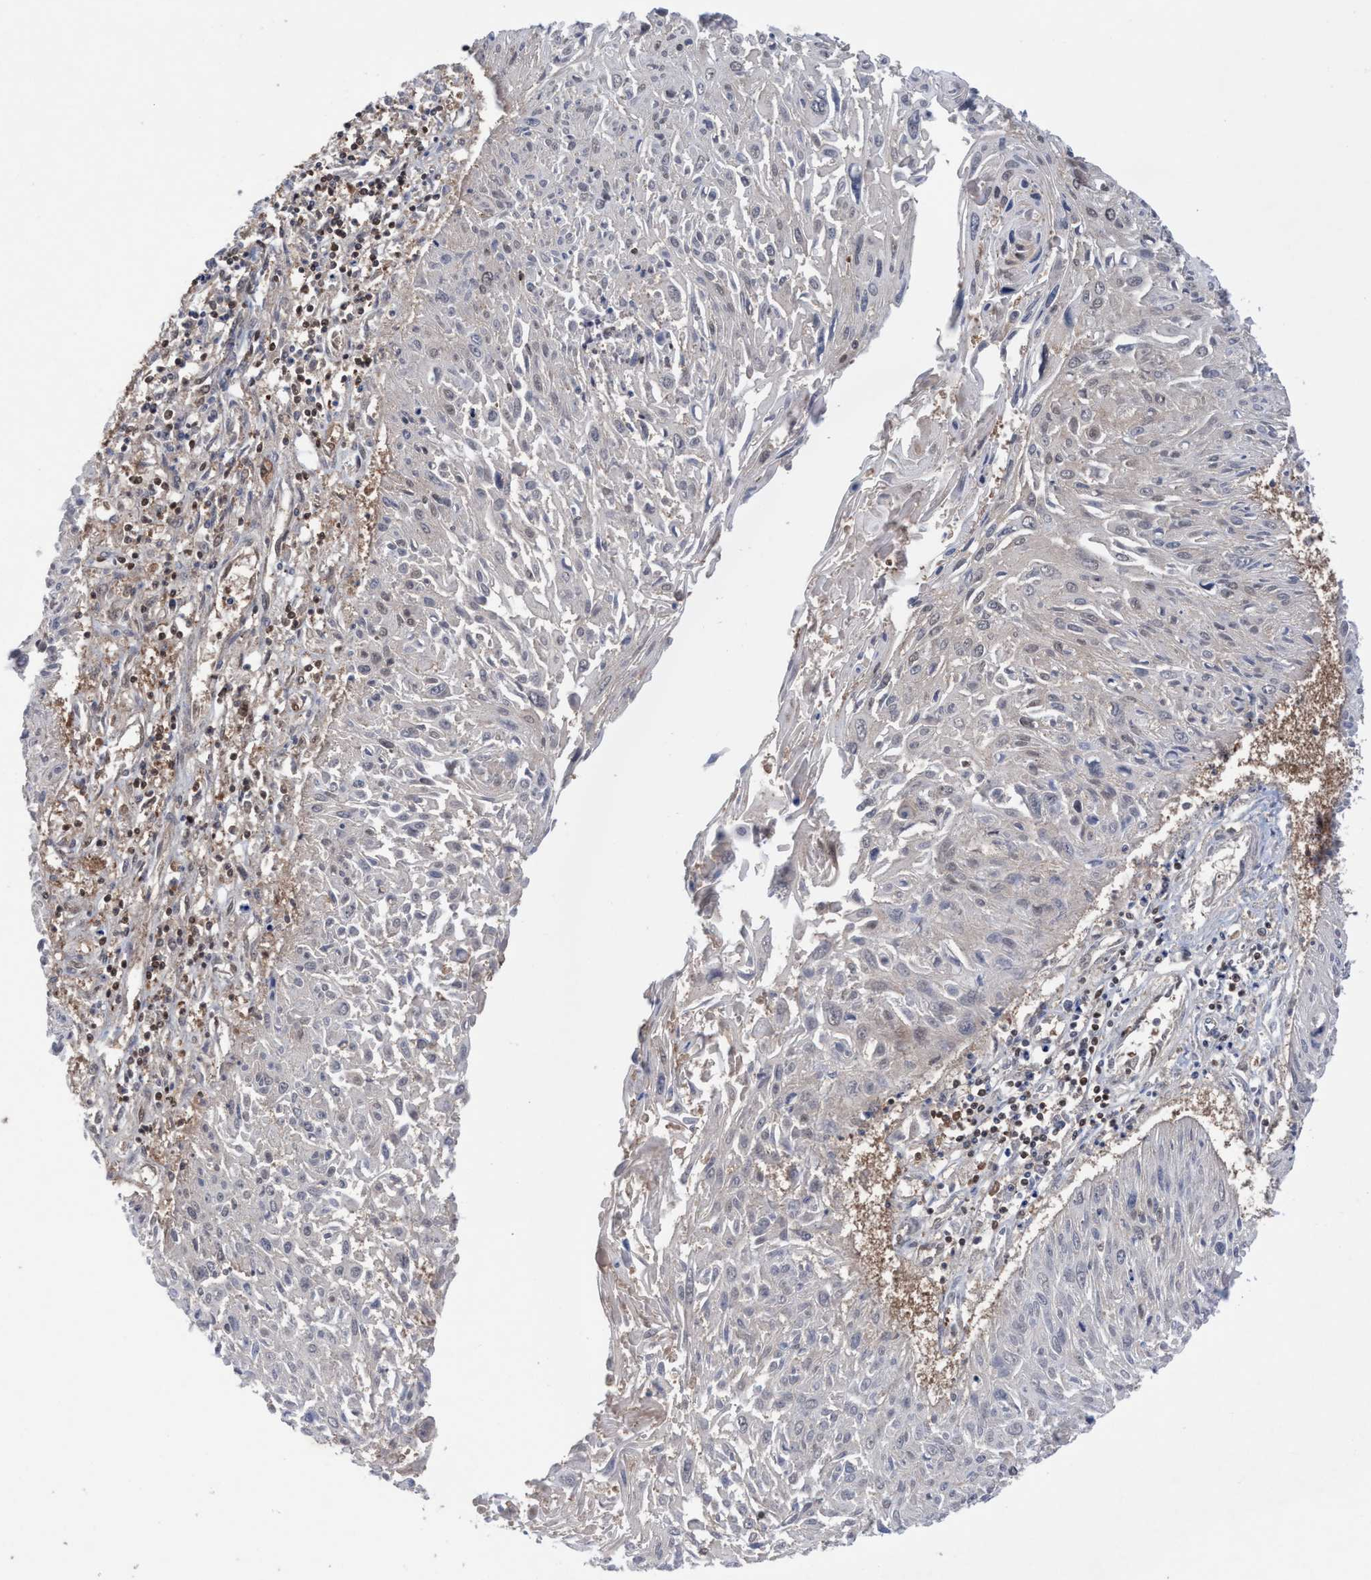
{"staining": {"intensity": "negative", "quantity": "none", "location": "none"}, "tissue": "cervical cancer", "cell_type": "Tumor cells", "image_type": "cancer", "snomed": [{"axis": "morphology", "description": "Squamous cell carcinoma, NOS"}, {"axis": "topography", "description": "Cervix"}], "caption": "Immunohistochemical staining of human cervical squamous cell carcinoma demonstrates no significant expression in tumor cells.", "gene": "GLOD4", "patient": {"sex": "female", "age": 51}}